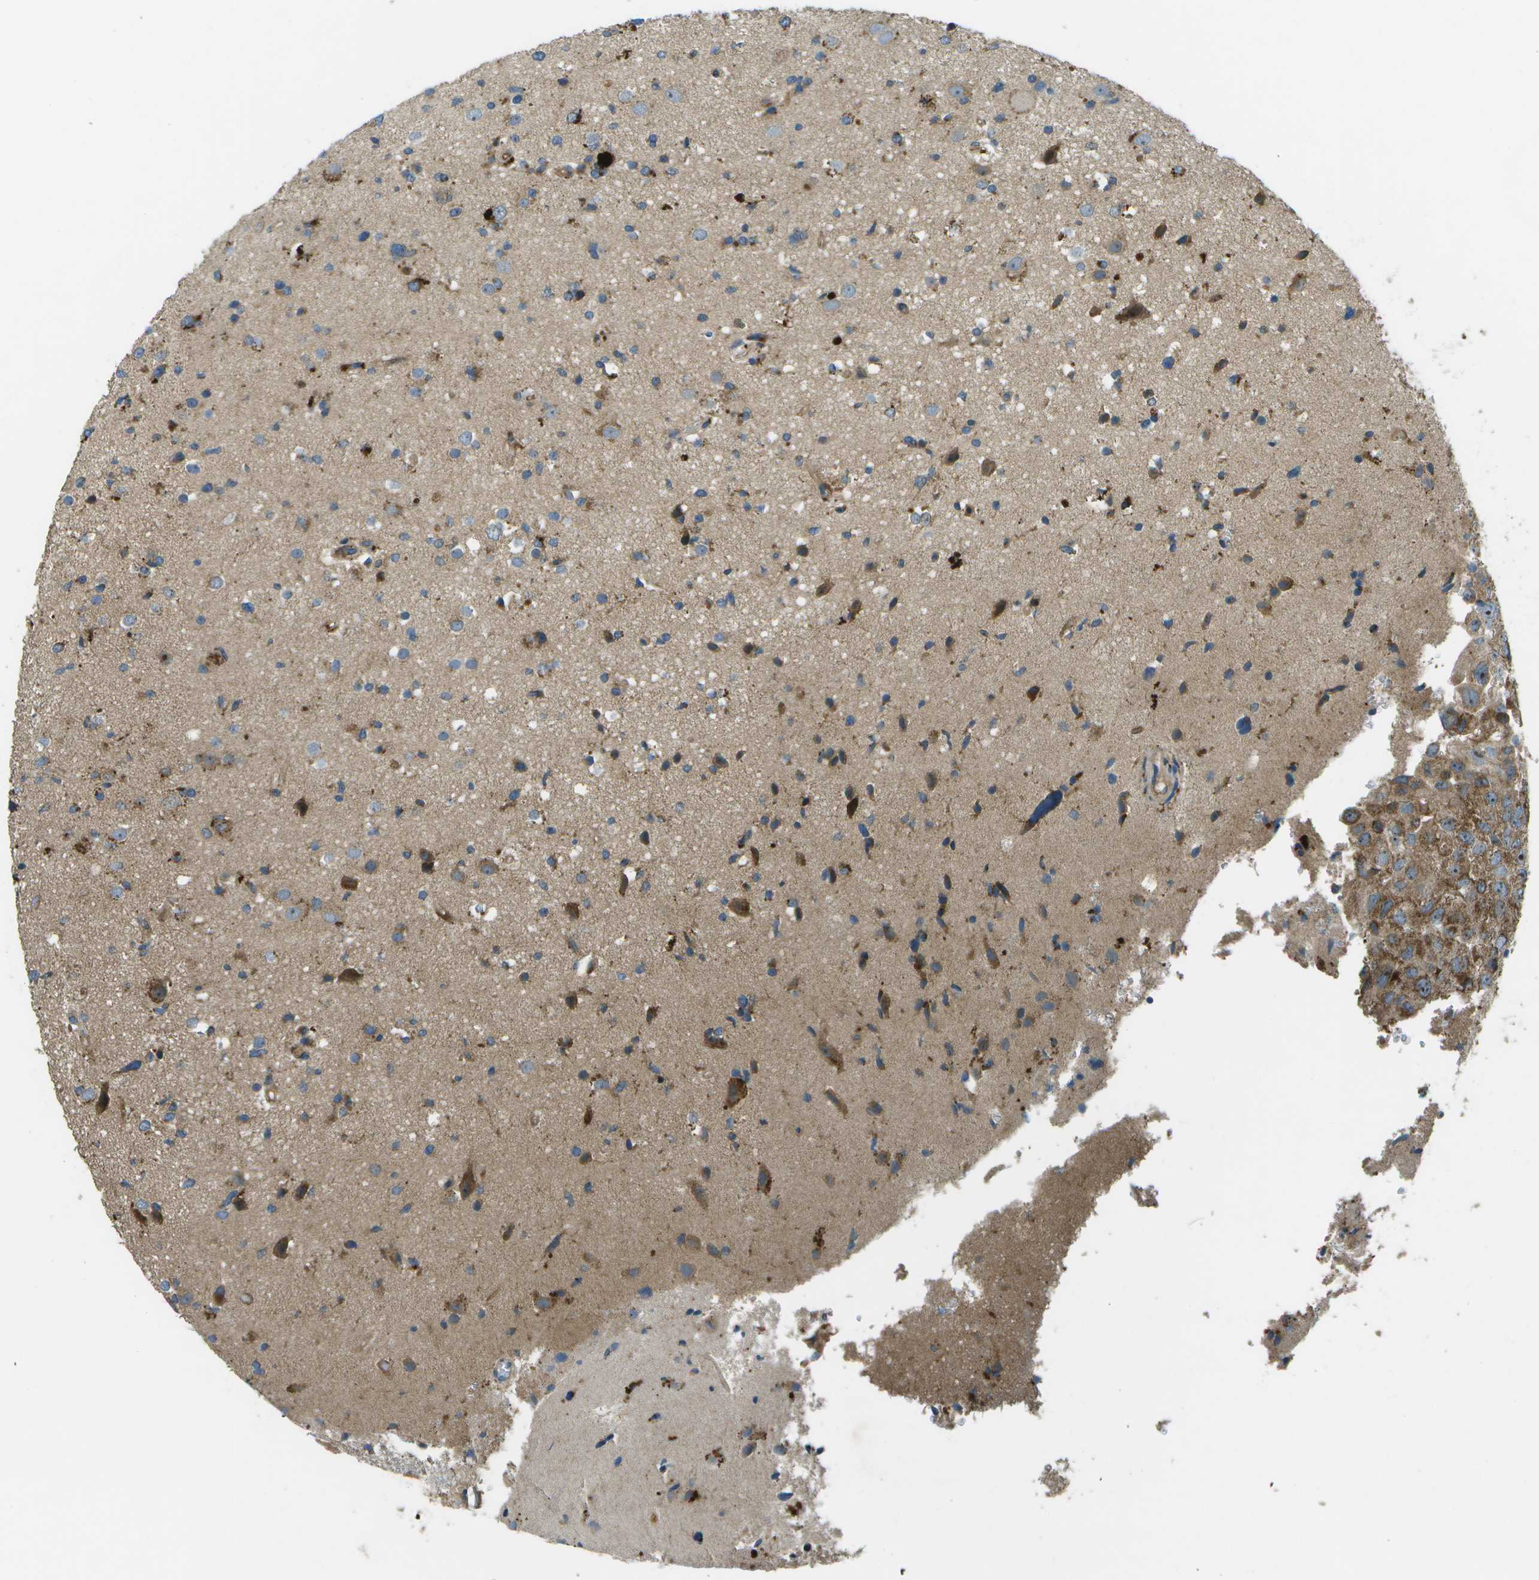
{"staining": {"intensity": "moderate", "quantity": "25%-75%", "location": "cytoplasmic/membranous"}, "tissue": "glioma", "cell_type": "Tumor cells", "image_type": "cancer", "snomed": [{"axis": "morphology", "description": "Glioma, malignant, High grade"}, {"axis": "topography", "description": "Brain"}], "caption": "Glioma stained with IHC exhibits moderate cytoplasmic/membranous positivity in about 25%-75% of tumor cells. (DAB (3,3'-diaminobenzidine) IHC with brightfield microscopy, high magnification).", "gene": "PXYLP1", "patient": {"sex": "male", "age": 33}}